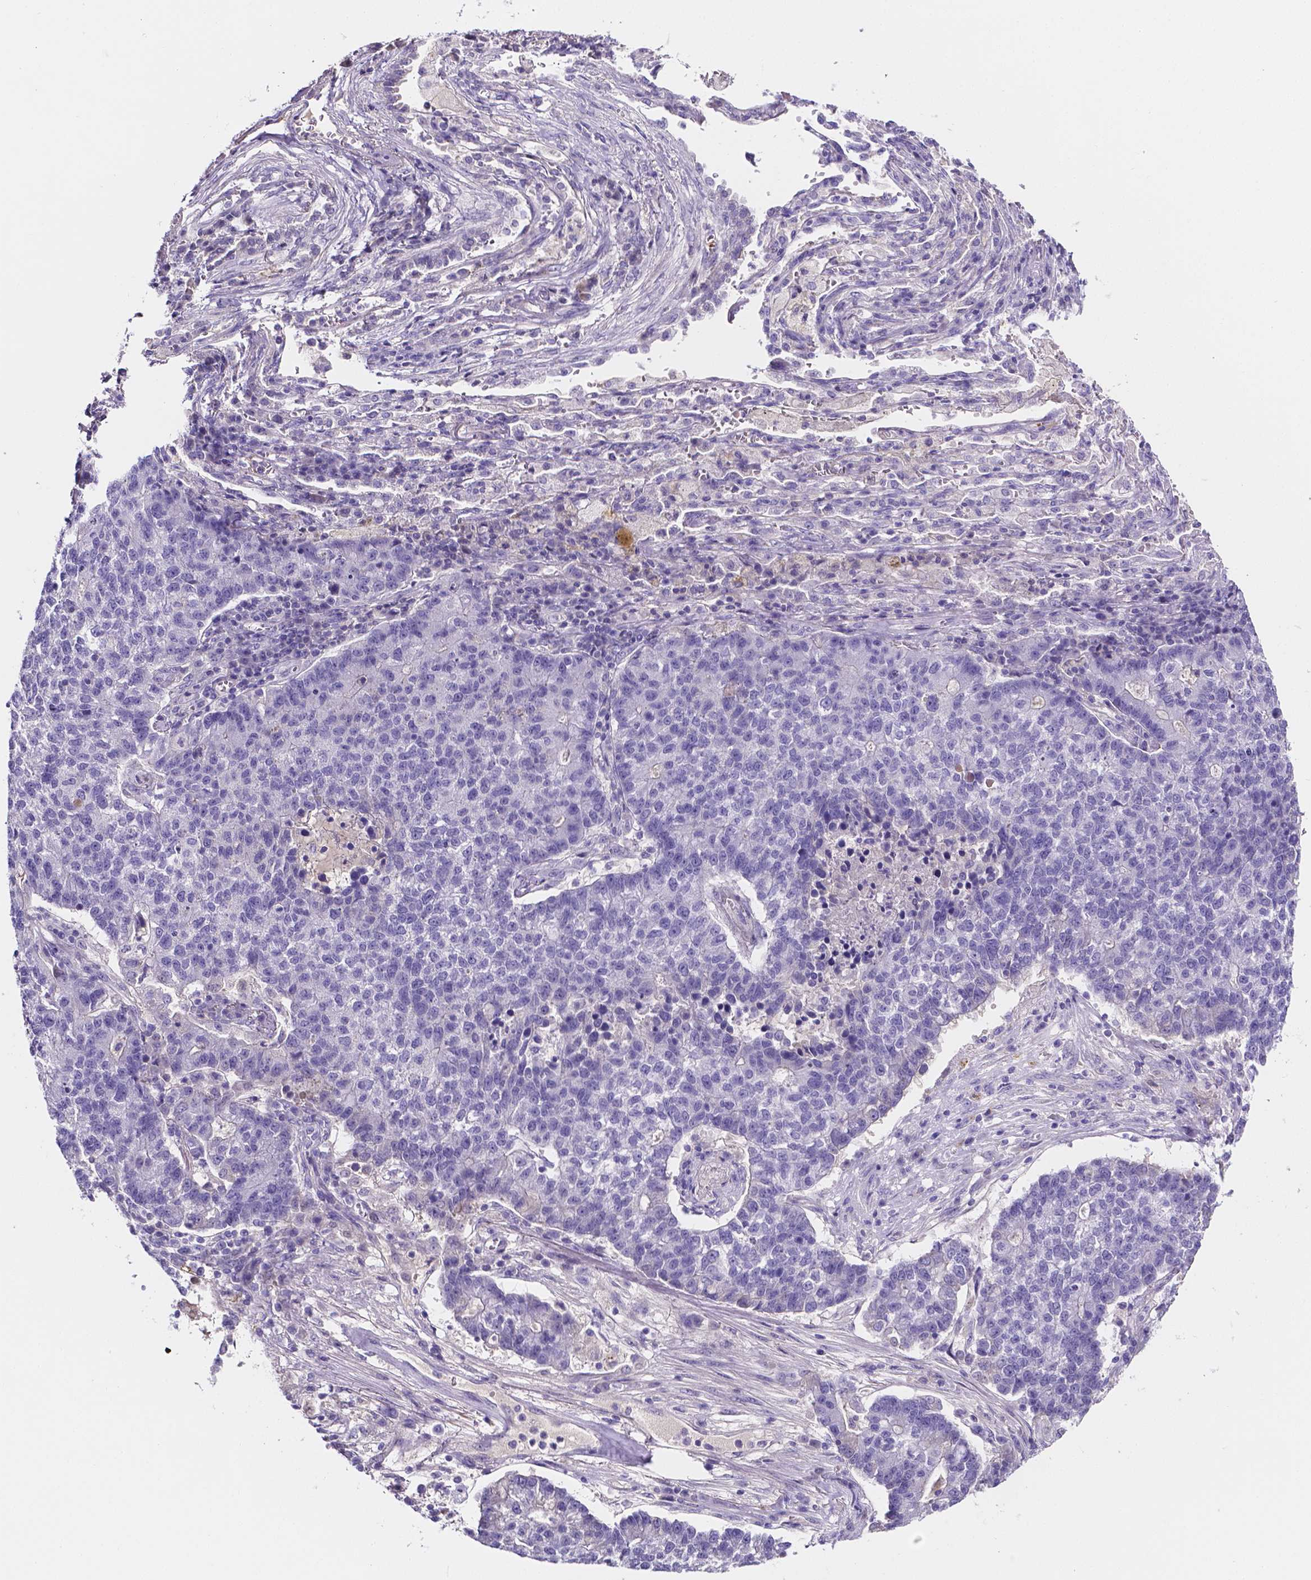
{"staining": {"intensity": "negative", "quantity": "none", "location": "none"}, "tissue": "lung cancer", "cell_type": "Tumor cells", "image_type": "cancer", "snomed": [{"axis": "morphology", "description": "Adenocarcinoma, NOS"}, {"axis": "topography", "description": "Lung"}], "caption": "A high-resolution image shows IHC staining of lung cancer, which displays no significant expression in tumor cells. The staining is performed using DAB (3,3'-diaminobenzidine) brown chromogen with nuclei counter-stained in using hematoxylin.", "gene": "NRGN", "patient": {"sex": "male", "age": 57}}